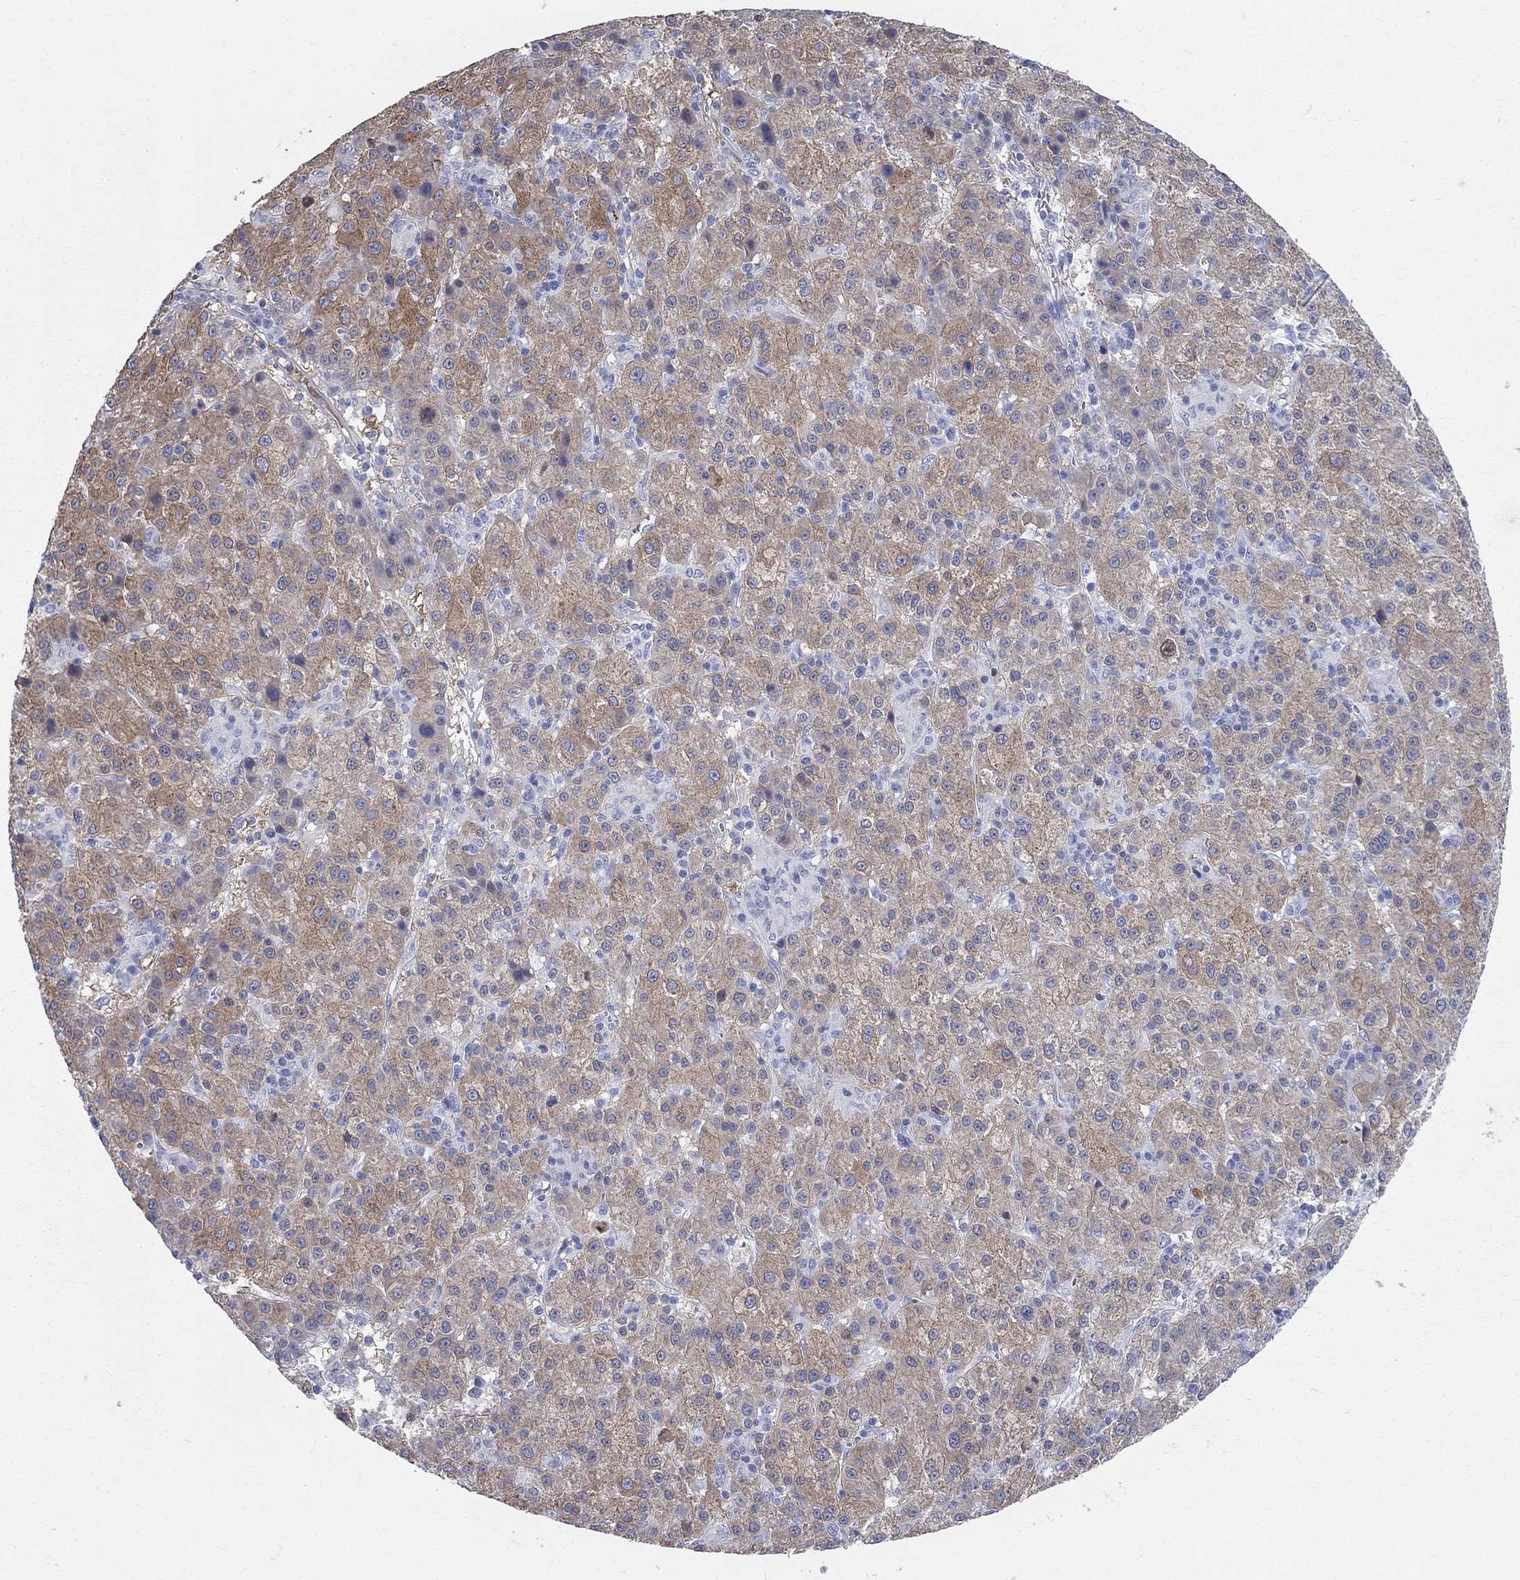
{"staining": {"intensity": "moderate", "quantity": "25%-75%", "location": "cytoplasmic/membranous"}, "tissue": "liver cancer", "cell_type": "Tumor cells", "image_type": "cancer", "snomed": [{"axis": "morphology", "description": "Carcinoma, Hepatocellular, NOS"}, {"axis": "topography", "description": "Liver"}], "caption": "Liver cancer stained for a protein (brown) displays moderate cytoplasmic/membranous positive expression in approximately 25%-75% of tumor cells.", "gene": "AOX1", "patient": {"sex": "female", "age": 60}}